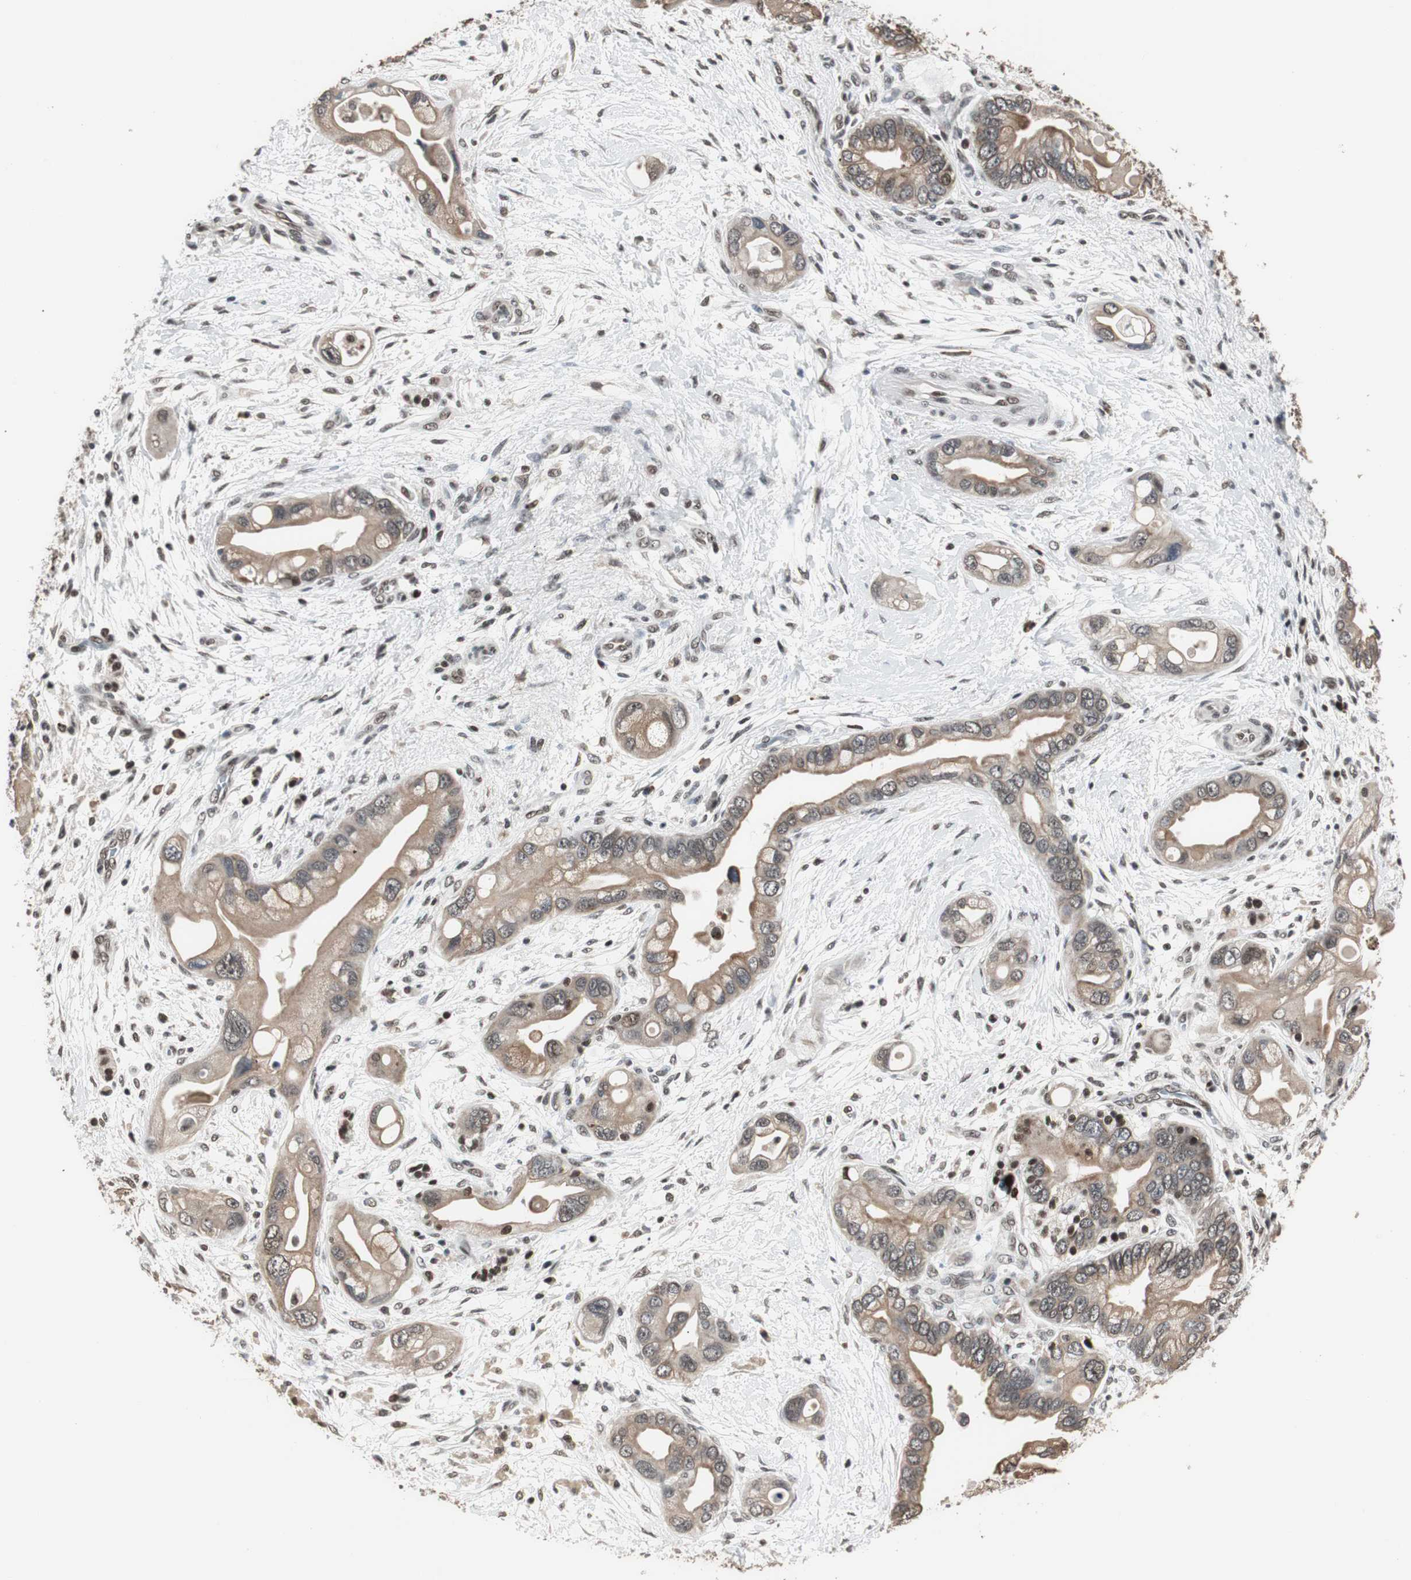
{"staining": {"intensity": "weak", "quantity": ">75%", "location": "cytoplasmic/membranous"}, "tissue": "pancreatic cancer", "cell_type": "Tumor cells", "image_type": "cancer", "snomed": [{"axis": "morphology", "description": "Adenocarcinoma, NOS"}, {"axis": "topography", "description": "Pancreas"}], "caption": "The immunohistochemical stain labels weak cytoplasmic/membranous expression in tumor cells of pancreatic adenocarcinoma tissue.", "gene": "TERF2IP", "patient": {"sex": "female", "age": 77}}